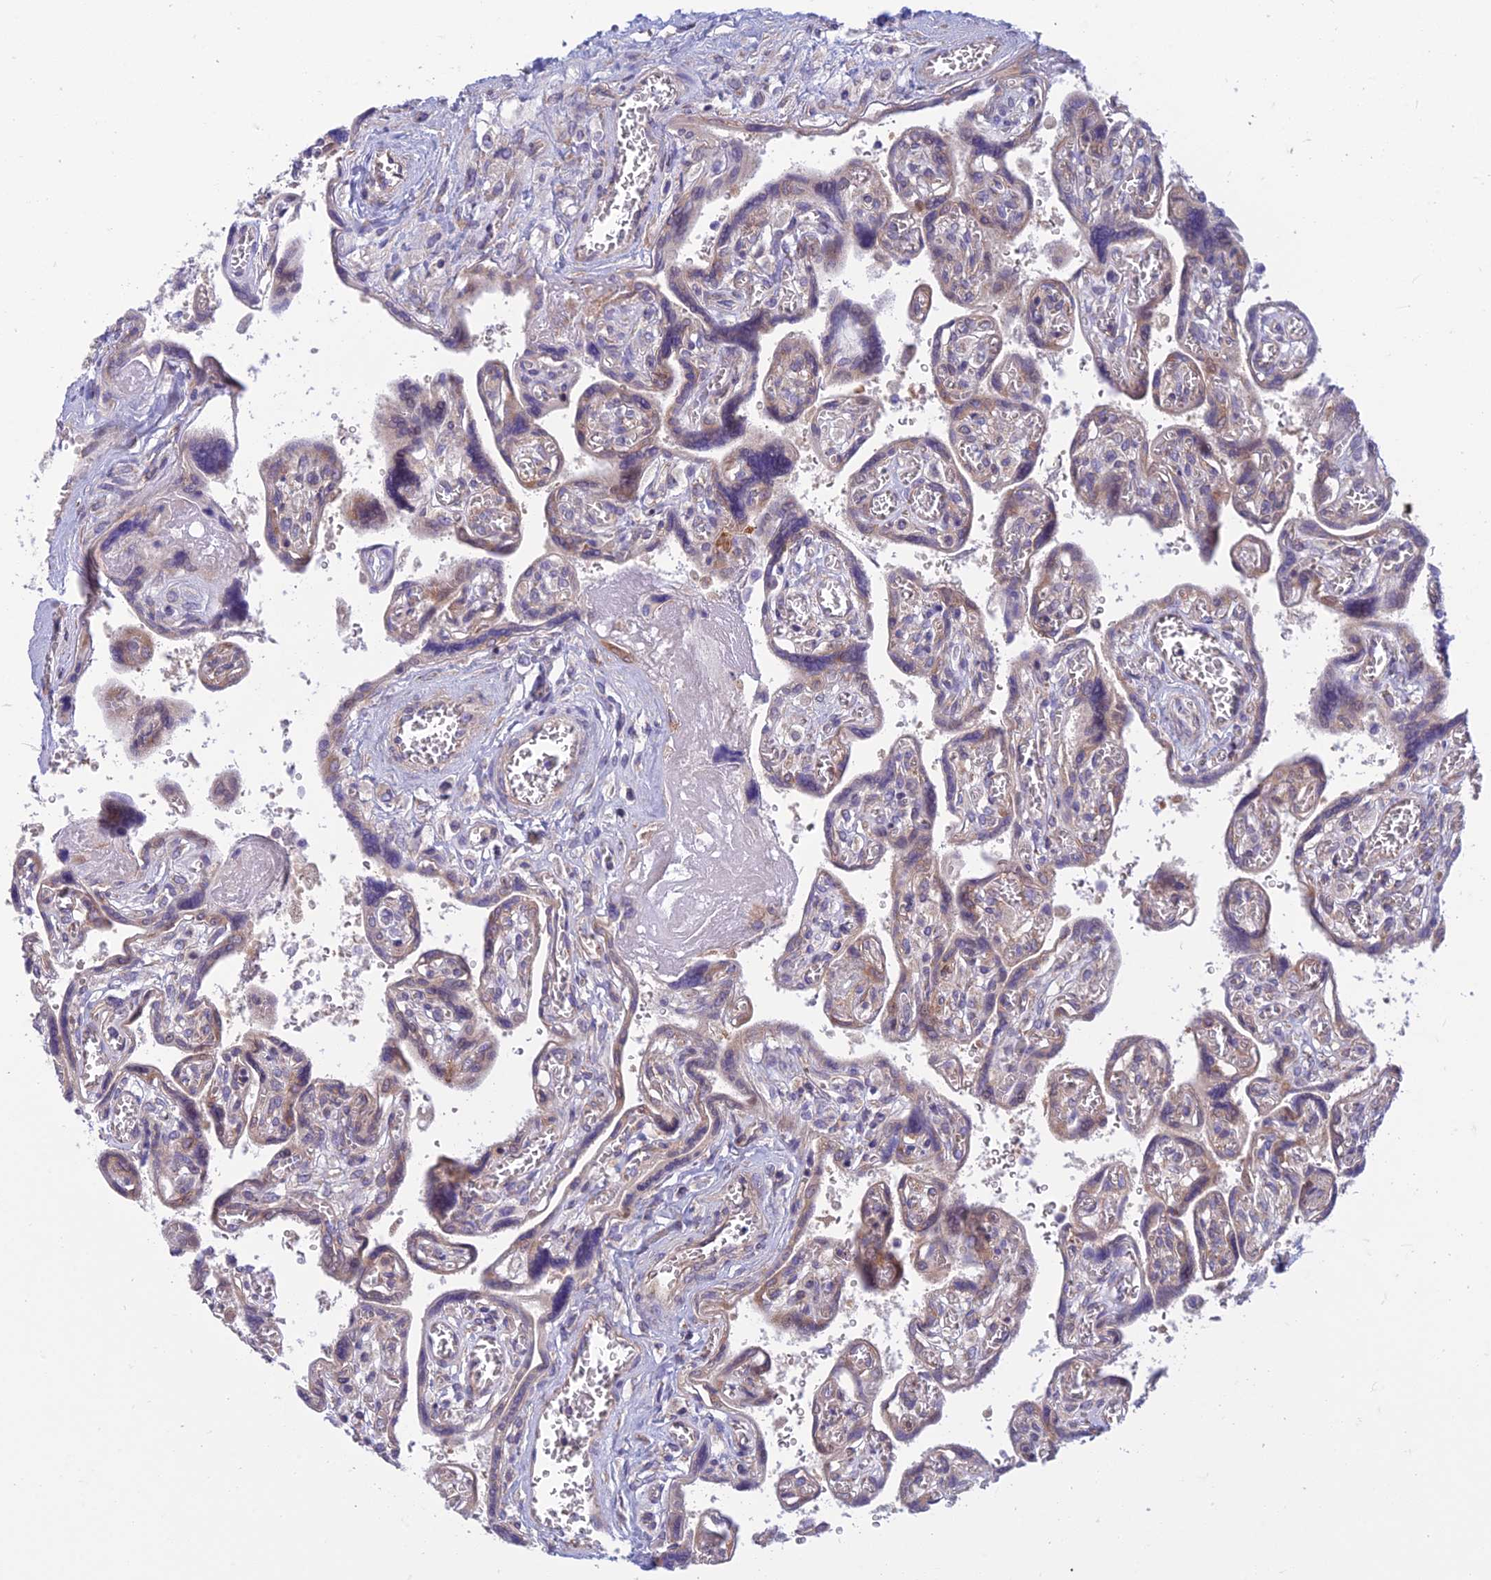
{"staining": {"intensity": "moderate", "quantity": "<25%", "location": "cytoplasmic/membranous"}, "tissue": "placenta", "cell_type": "Trophoblastic cells", "image_type": "normal", "snomed": [{"axis": "morphology", "description": "Normal tissue, NOS"}, {"axis": "topography", "description": "Placenta"}], "caption": "This image reveals normal placenta stained with immunohistochemistry to label a protein in brown. The cytoplasmic/membranous of trophoblastic cells show moderate positivity for the protein. Nuclei are counter-stained blue.", "gene": "RPL17", "patient": {"sex": "female", "age": 39}}